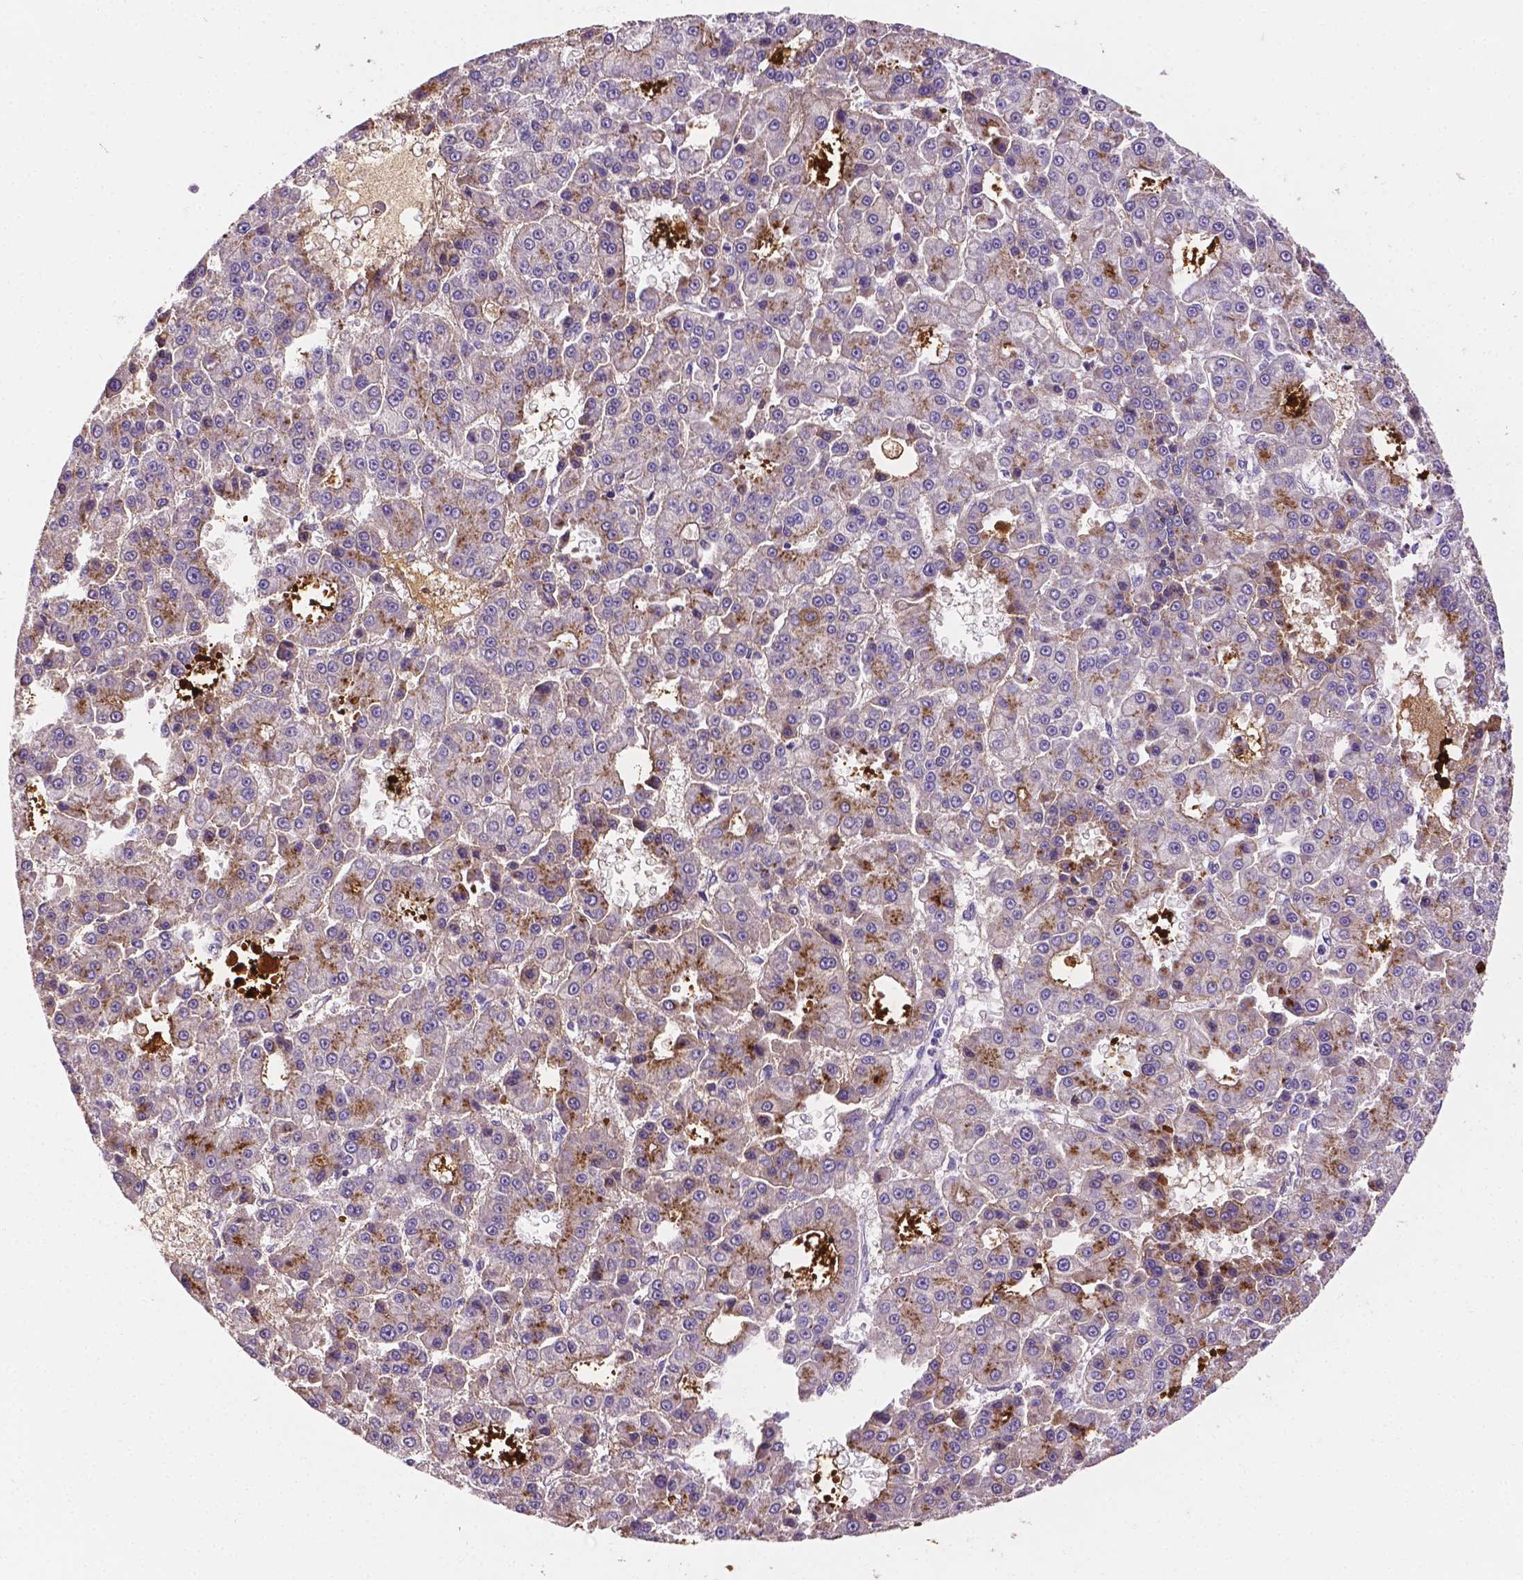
{"staining": {"intensity": "moderate", "quantity": "<25%", "location": "cytoplasmic/membranous"}, "tissue": "liver cancer", "cell_type": "Tumor cells", "image_type": "cancer", "snomed": [{"axis": "morphology", "description": "Carcinoma, Hepatocellular, NOS"}, {"axis": "topography", "description": "Liver"}], "caption": "Protein staining of hepatocellular carcinoma (liver) tissue shows moderate cytoplasmic/membranous positivity in approximately <25% of tumor cells.", "gene": "APOE", "patient": {"sex": "male", "age": 70}}